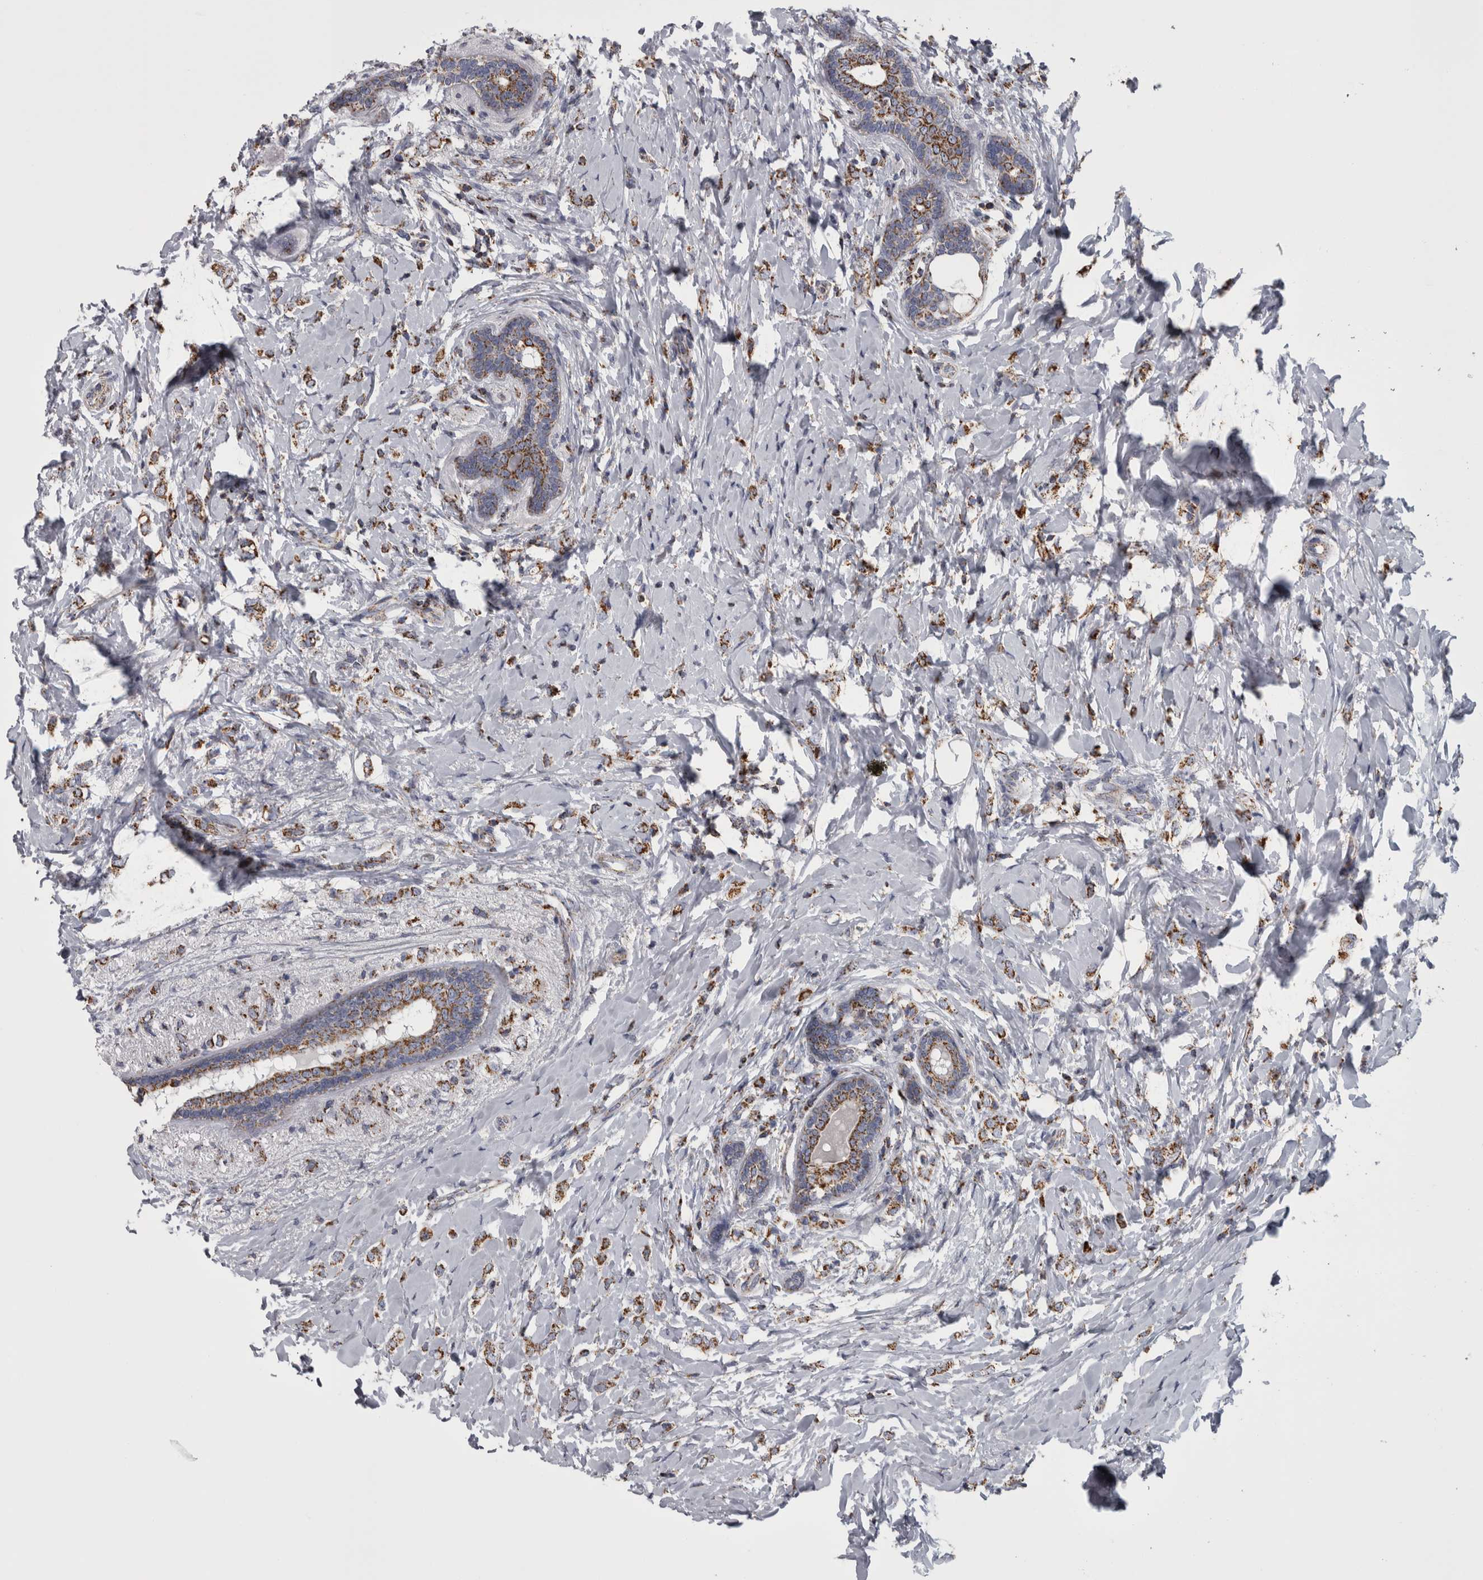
{"staining": {"intensity": "moderate", "quantity": ">75%", "location": "cytoplasmic/membranous"}, "tissue": "breast cancer", "cell_type": "Tumor cells", "image_type": "cancer", "snomed": [{"axis": "morphology", "description": "Normal tissue, NOS"}, {"axis": "morphology", "description": "Lobular carcinoma"}, {"axis": "topography", "description": "Breast"}], "caption": "Immunohistochemical staining of breast cancer (lobular carcinoma) shows moderate cytoplasmic/membranous protein staining in about >75% of tumor cells. The staining is performed using DAB (3,3'-diaminobenzidine) brown chromogen to label protein expression. The nuclei are counter-stained blue using hematoxylin.", "gene": "MDH2", "patient": {"sex": "female", "age": 47}}